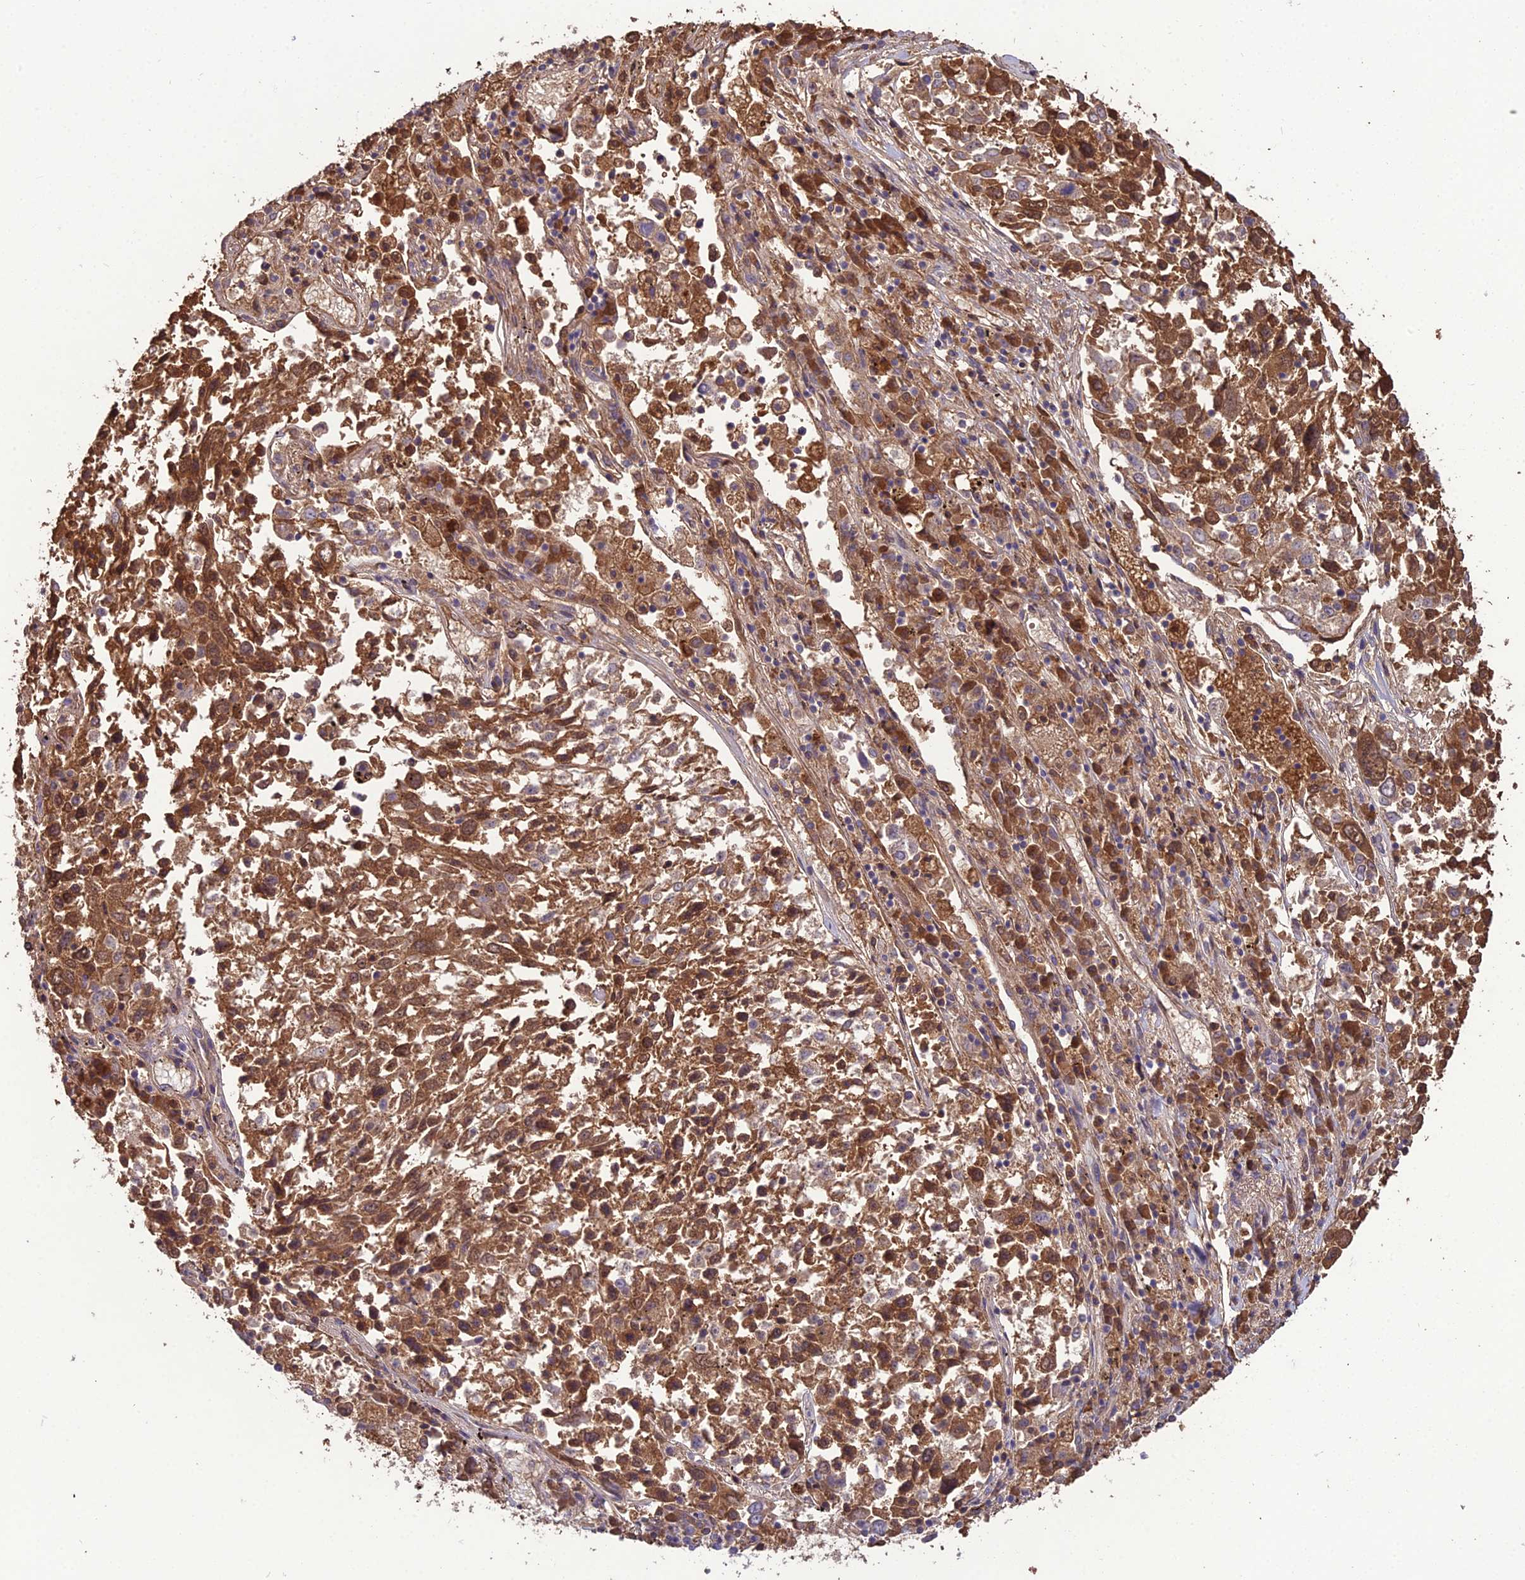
{"staining": {"intensity": "moderate", "quantity": ">75%", "location": "cytoplasmic/membranous"}, "tissue": "lung cancer", "cell_type": "Tumor cells", "image_type": "cancer", "snomed": [{"axis": "morphology", "description": "Squamous cell carcinoma, NOS"}, {"axis": "topography", "description": "Lung"}], "caption": "A high-resolution photomicrograph shows IHC staining of squamous cell carcinoma (lung), which displays moderate cytoplasmic/membranous staining in approximately >75% of tumor cells.", "gene": "KCTD16", "patient": {"sex": "male", "age": 65}}